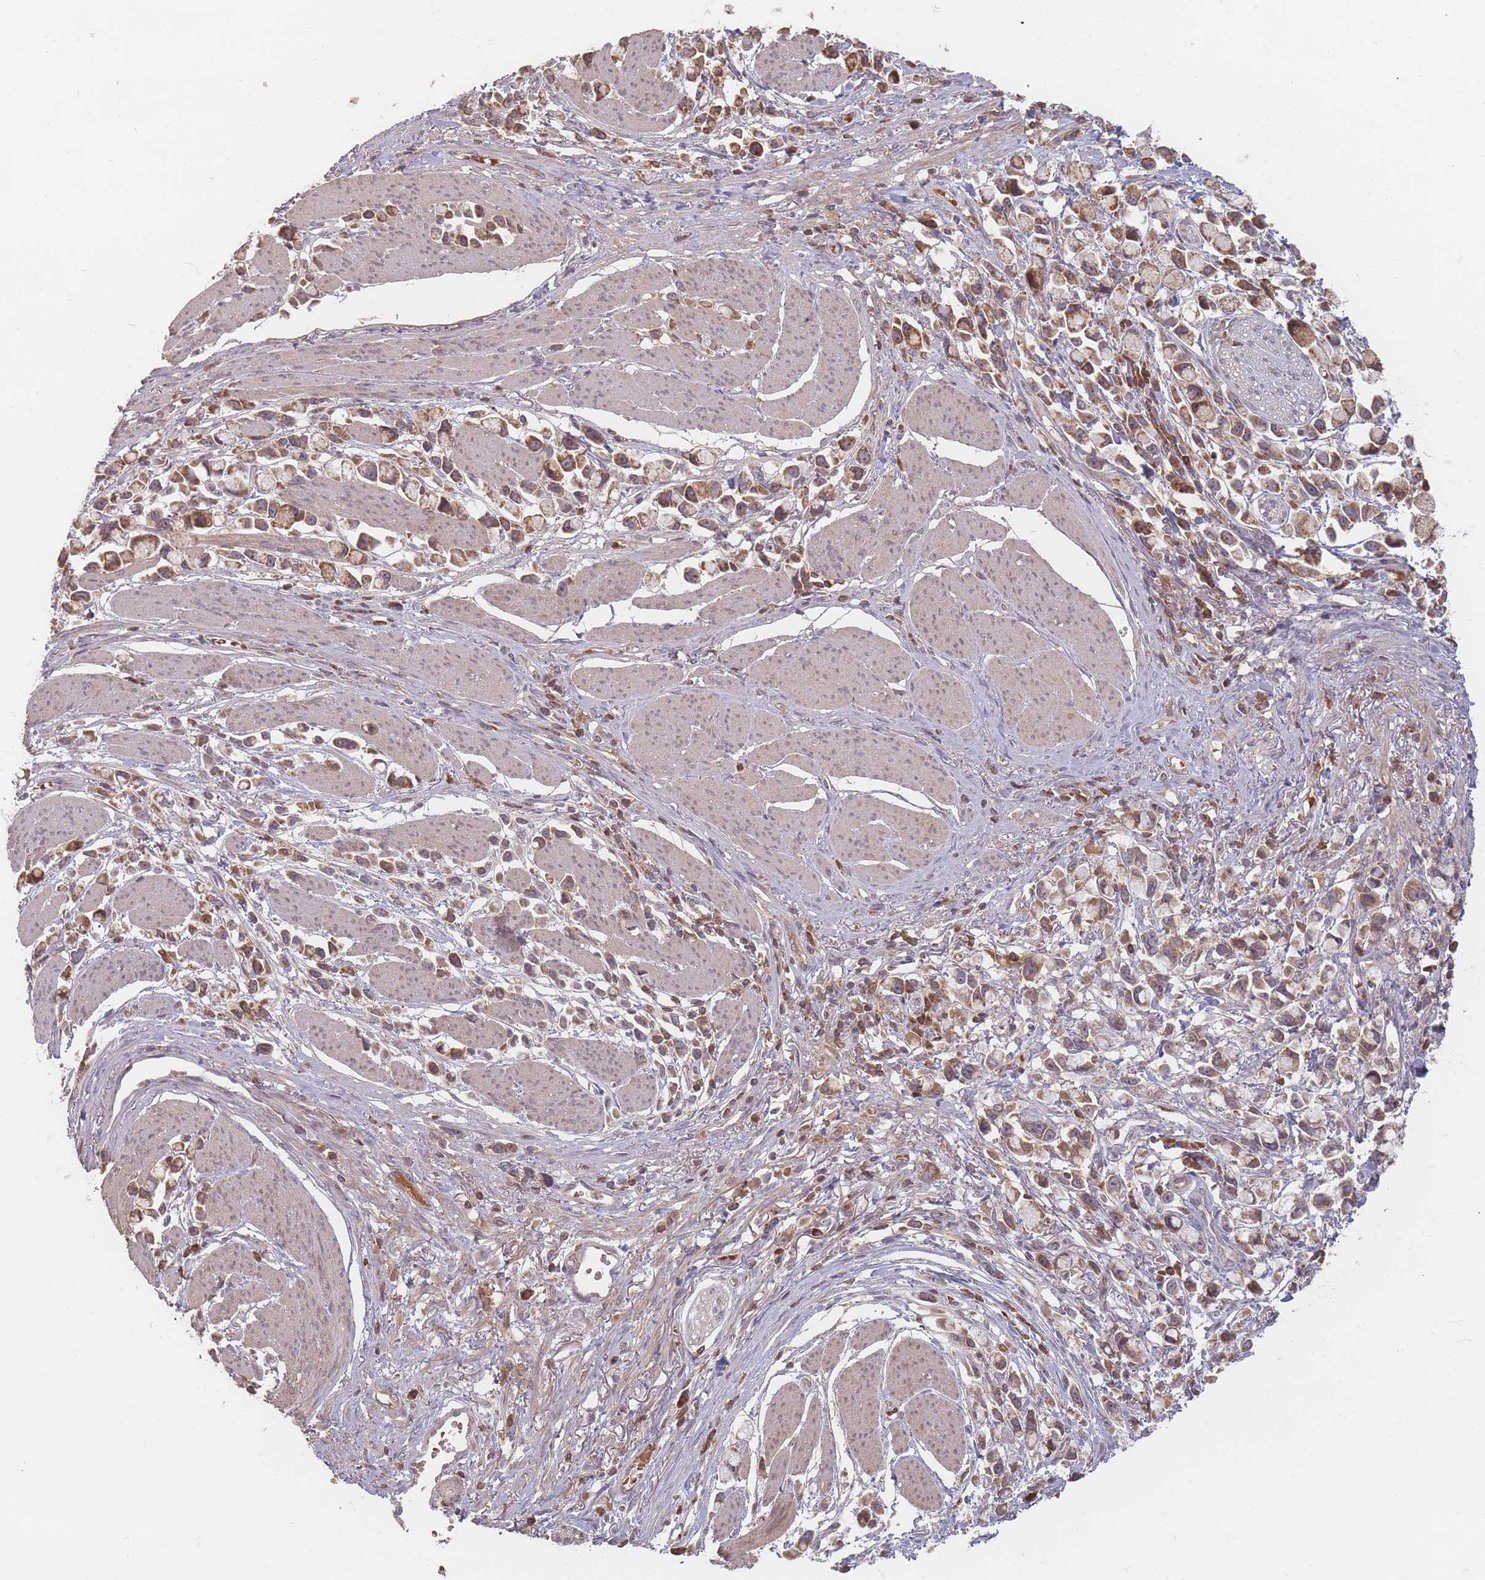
{"staining": {"intensity": "moderate", "quantity": ">75%", "location": "cytoplasmic/membranous"}, "tissue": "stomach cancer", "cell_type": "Tumor cells", "image_type": "cancer", "snomed": [{"axis": "morphology", "description": "Adenocarcinoma, NOS"}, {"axis": "topography", "description": "Stomach"}], "caption": "Tumor cells demonstrate medium levels of moderate cytoplasmic/membranous expression in about >75% of cells in human stomach adenocarcinoma. The staining is performed using DAB (3,3'-diaminobenzidine) brown chromogen to label protein expression. The nuclei are counter-stained blue using hematoxylin.", "gene": "OR2M4", "patient": {"sex": "female", "age": 81}}